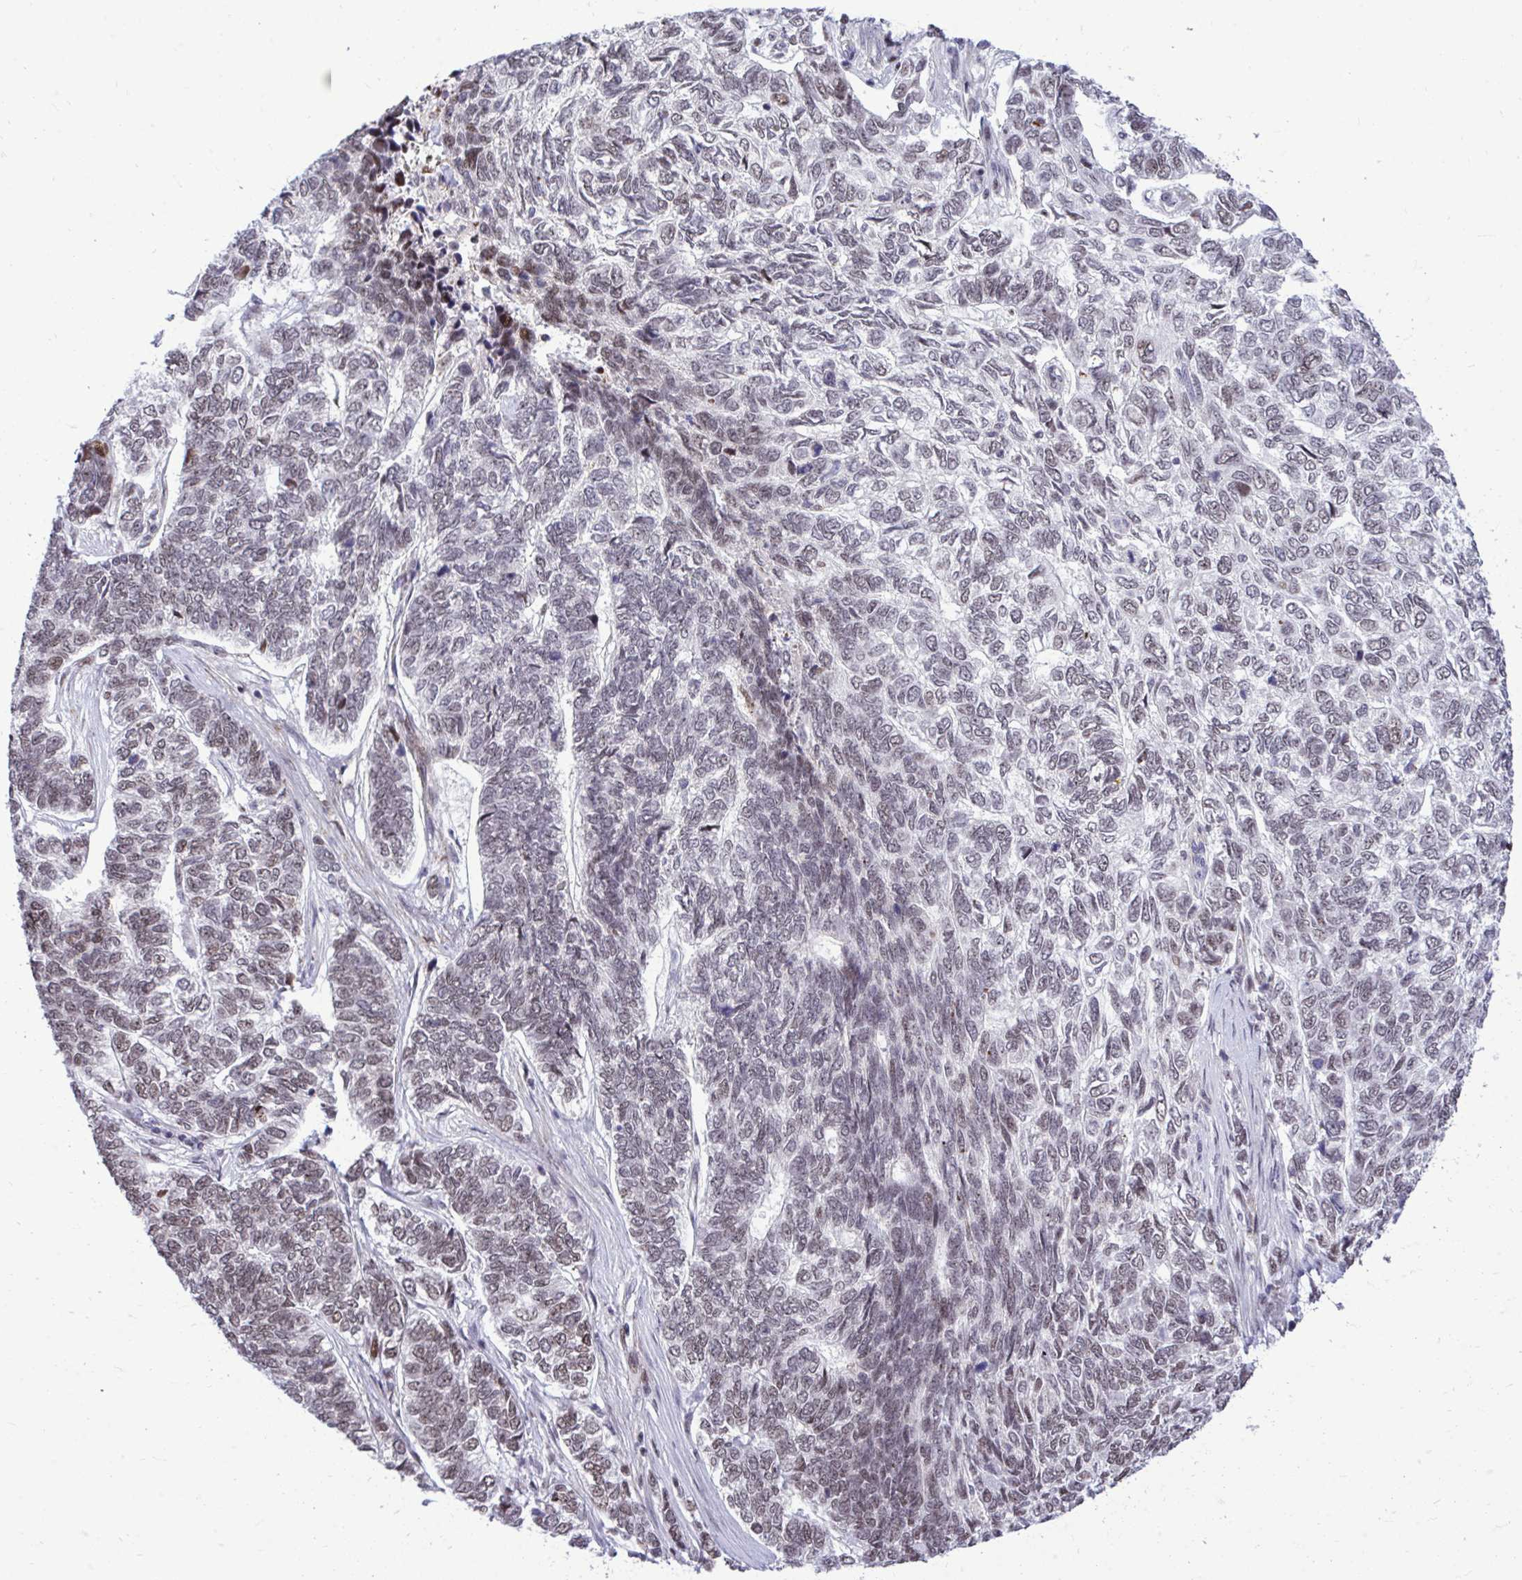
{"staining": {"intensity": "weak", "quantity": "25%-75%", "location": "nuclear"}, "tissue": "skin cancer", "cell_type": "Tumor cells", "image_type": "cancer", "snomed": [{"axis": "morphology", "description": "Basal cell carcinoma"}, {"axis": "topography", "description": "Skin"}], "caption": "IHC image of neoplastic tissue: skin cancer (basal cell carcinoma) stained using IHC demonstrates low levels of weak protein expression localized specifically in the nuclear of tumor cells, appearing as a nuclear brown color.", "gene": "C14orf39", "patient": {"sex": "female", "age": 65}}